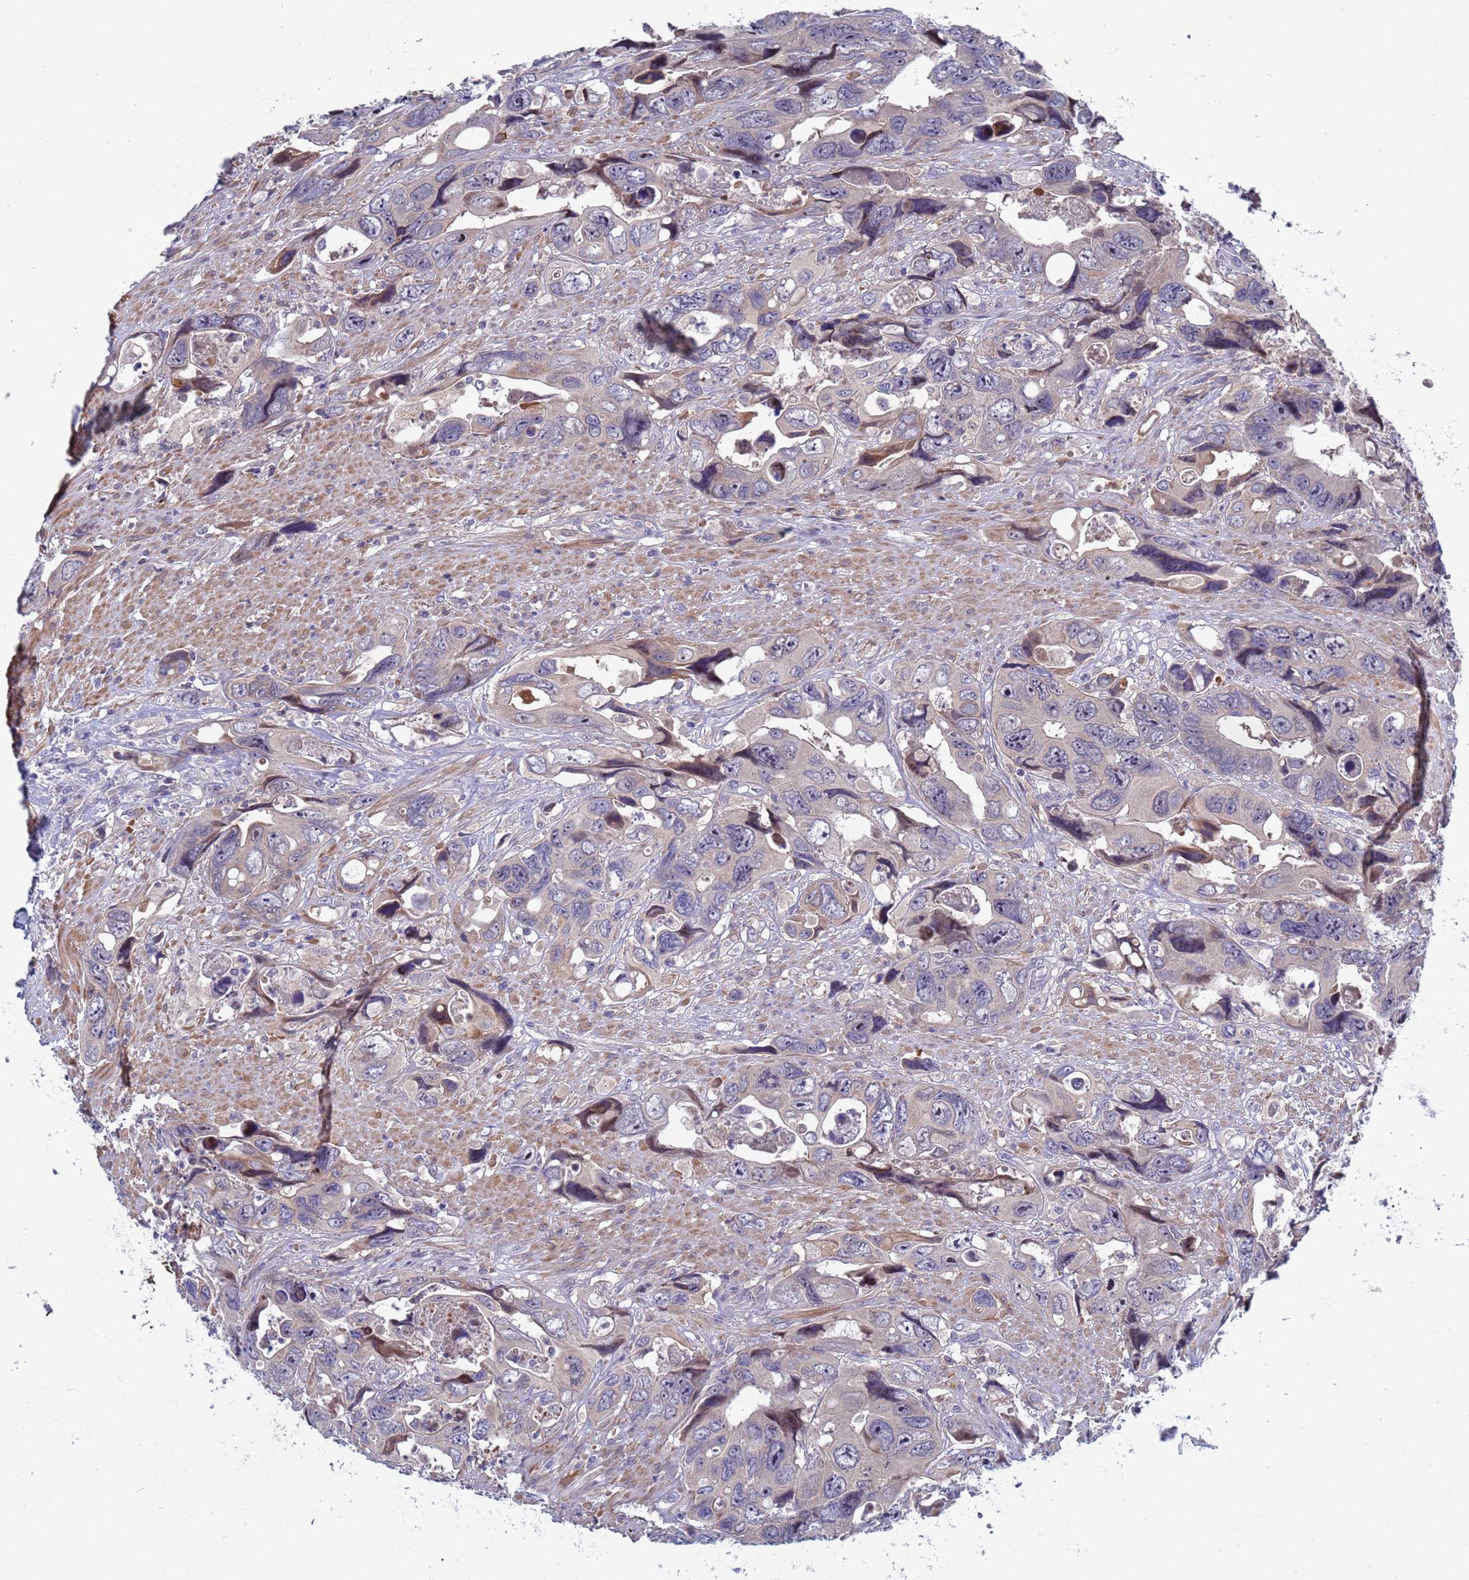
{"staining": {"intensity": "weak", "quantity": "<25%", "location": "cytoplasmic/membranous"}, "tissue": "colorectal cancer", "cell_type": "Tumor cells", "image_type": "cancer", "snomed": [{"axis": "morphology", "description": "Adenocarcinoma, NOS"}, {"axis": "topography", "description": "Rectum"}], "caption": "Protein analysis of colorectal adenocarcinoma demonstrates no significant expression in tumor cells.", "gene": "ENOSF1", "patient": {"sex": "male", "age": 57}}